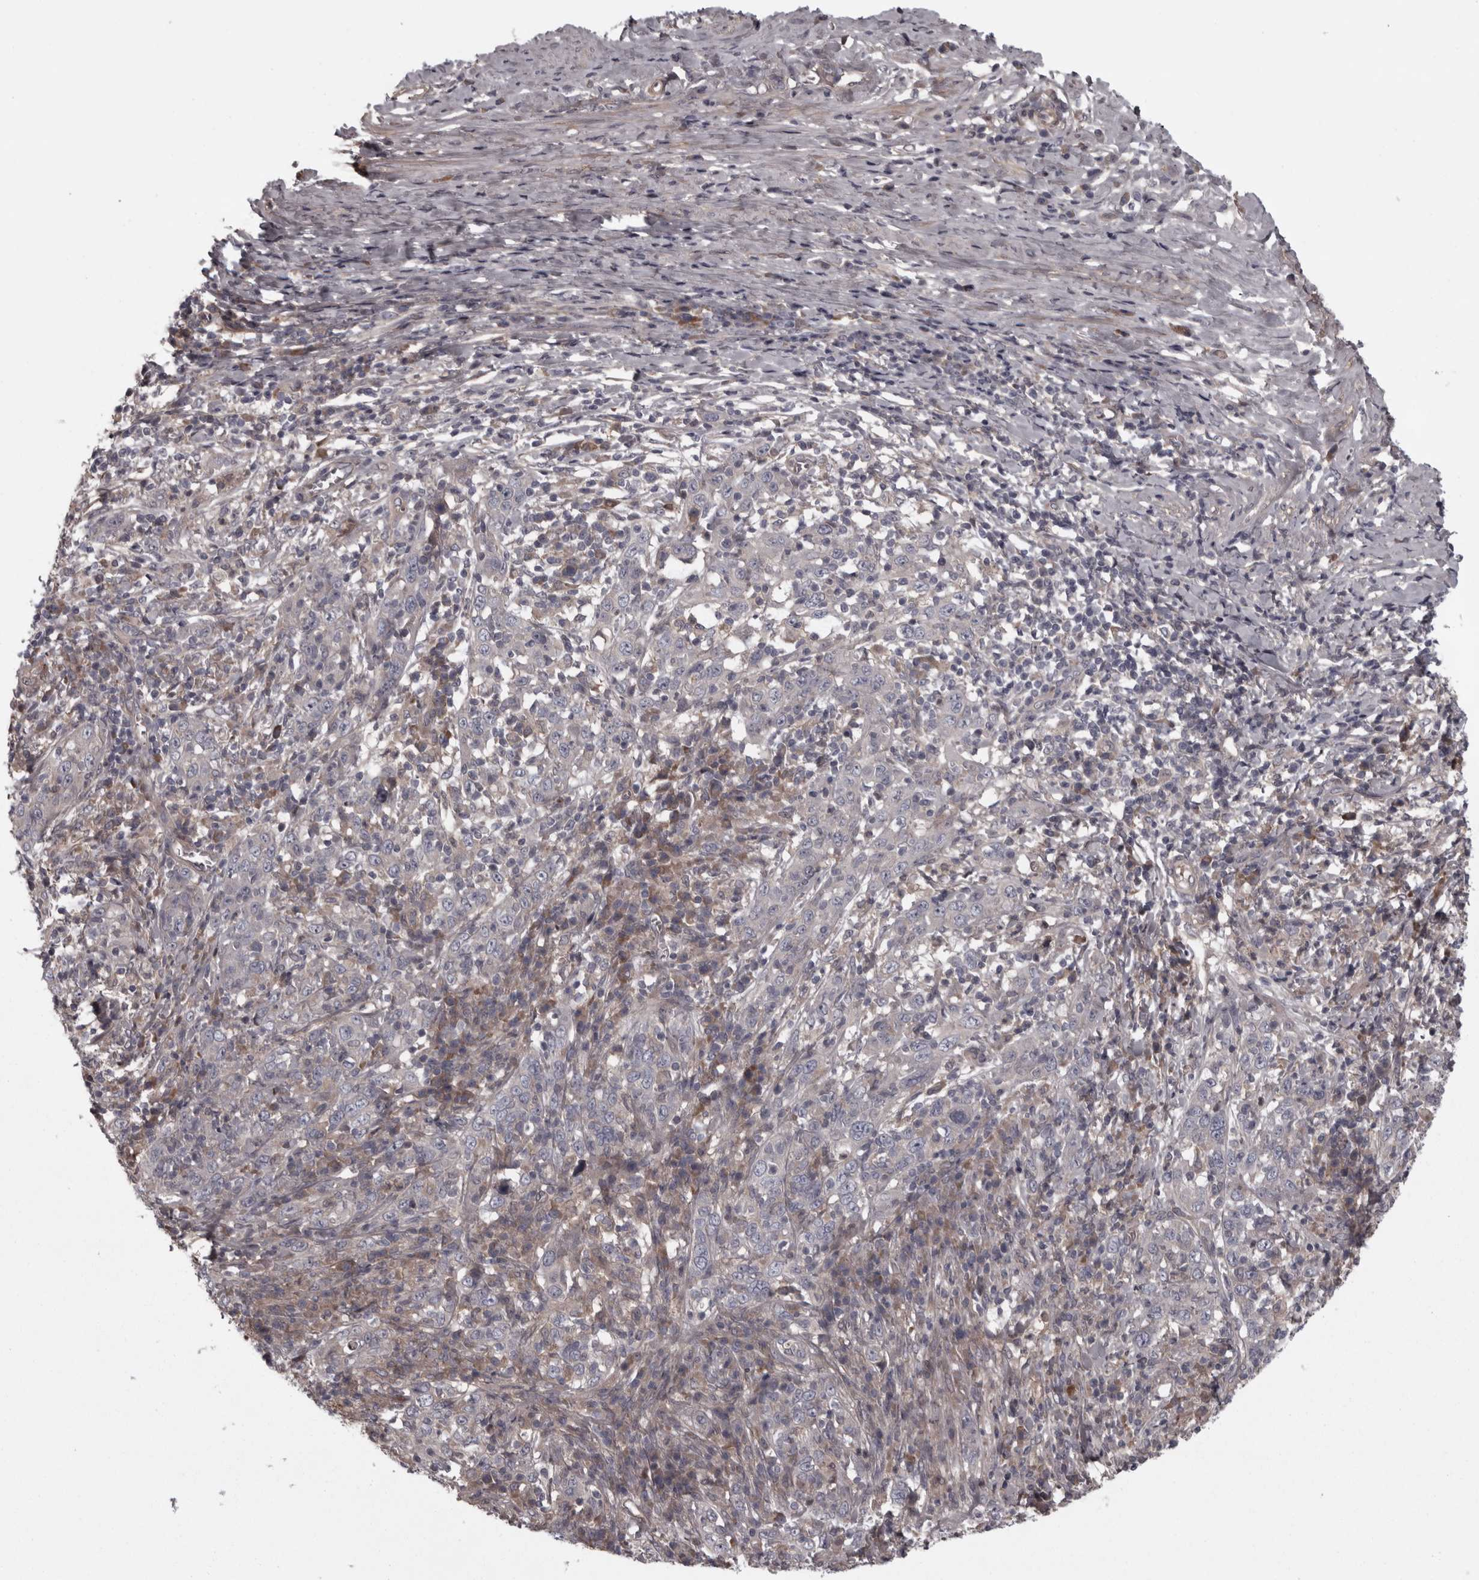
{"staining": {"intensity": "negative", "quantity": "none", "location": "none"}, "tissue": "cervical cancer", "cell_type": "Tumor cells", "image_type": "cancer", "snomed": [{"axis": "morphology", "description": "Squamous cell carcinoma, NOS"}, {"axis": "topography", "description": "Cervix"}], "caption": "A histopathology image of squamous cell carcinoma (cervical) stained for a protein shows no brown staining in tumor cells.", "gene": "RSU1", "patient": {"sex": "female", "age": 46}}